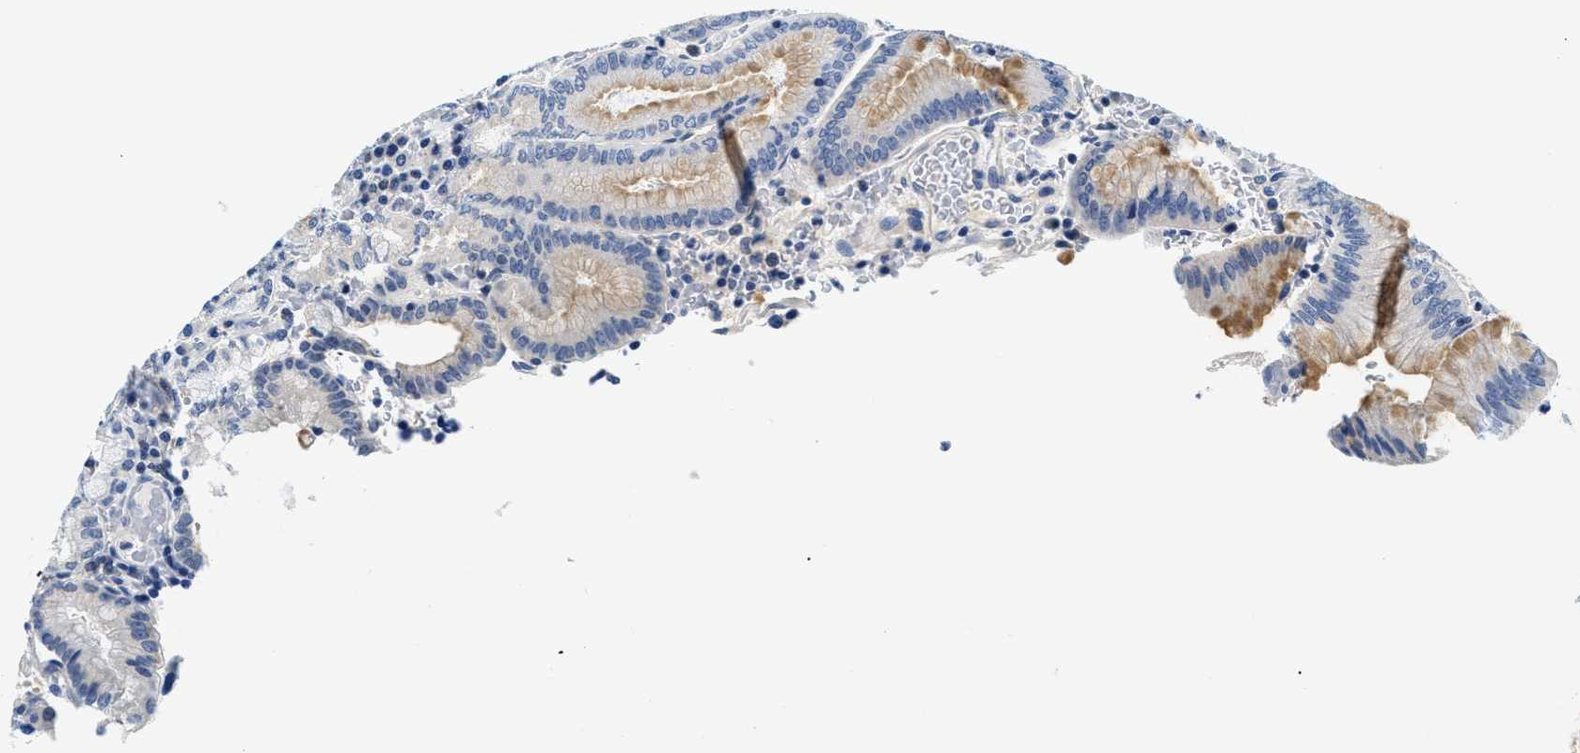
{"staining": {"intensity": "moderate", "quantity": "<25%", "location": "cytoplasmic/membranous"}, "tissue": "stomach", "cell_type": "Glandular cells", "image_type": "normal", "snomed": [{"axis": "morphology", "description": "Normal tissue, NOS"}, {"axis": "morphology", "description": "Carcinoid, malignant, NOS"}, {"axis": "topography", "description": "Stomach, upper"}], "caption": "A micrograph showing moderate cytoplasmic/membranous staining in approximately <25% of glandular cells in benign stomach, as visualized by brown immunohistochemical staining.", "gene": "MEA1", "patient": {"sex": "male", "age": 39}}